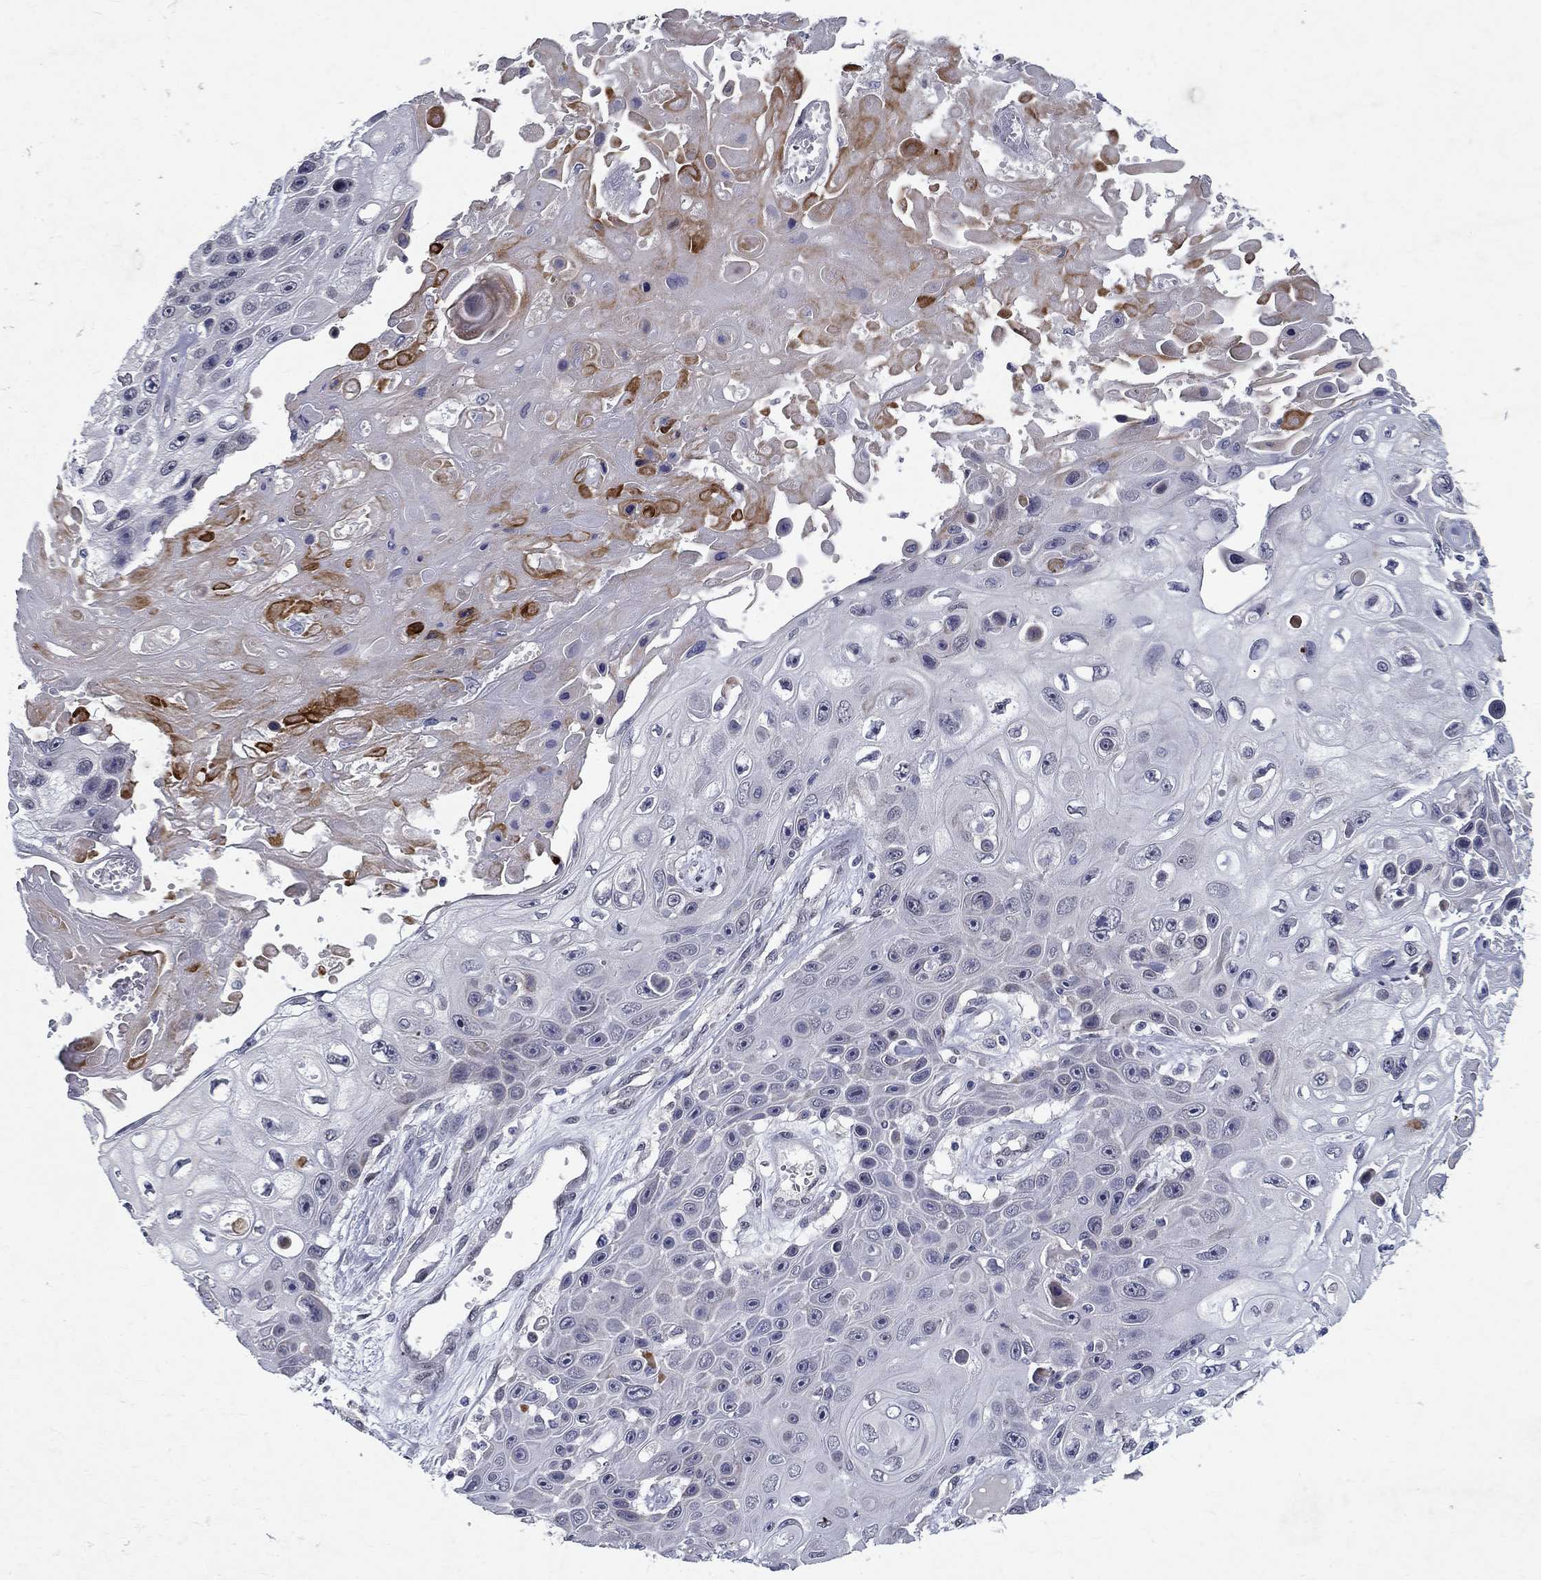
{"staining": {"intensity": "strong", "quantity": "<25%", "location": "cytoplasmic/membranous"}, "tissue": "skin cancer", "cell_type": "Tumor cells", "image_type": "cancer", "snomed": [{"axis": "morphology", "description": "Squamous cell carcinoma, NOS"}, {"axis": "topography", "description": "Skin"}], "caption": "Protein positivity by immunohistochemistry (IHC) reveals strong cytoplasmic/membranous positivity in about <25% of tumor cells in squamous cell carcinoma (skin). The protein is shown in brown color, while the nuclei are stained blue.", "gene": "RBFOX1", "patient": {"sex": "male", "age": 82}}